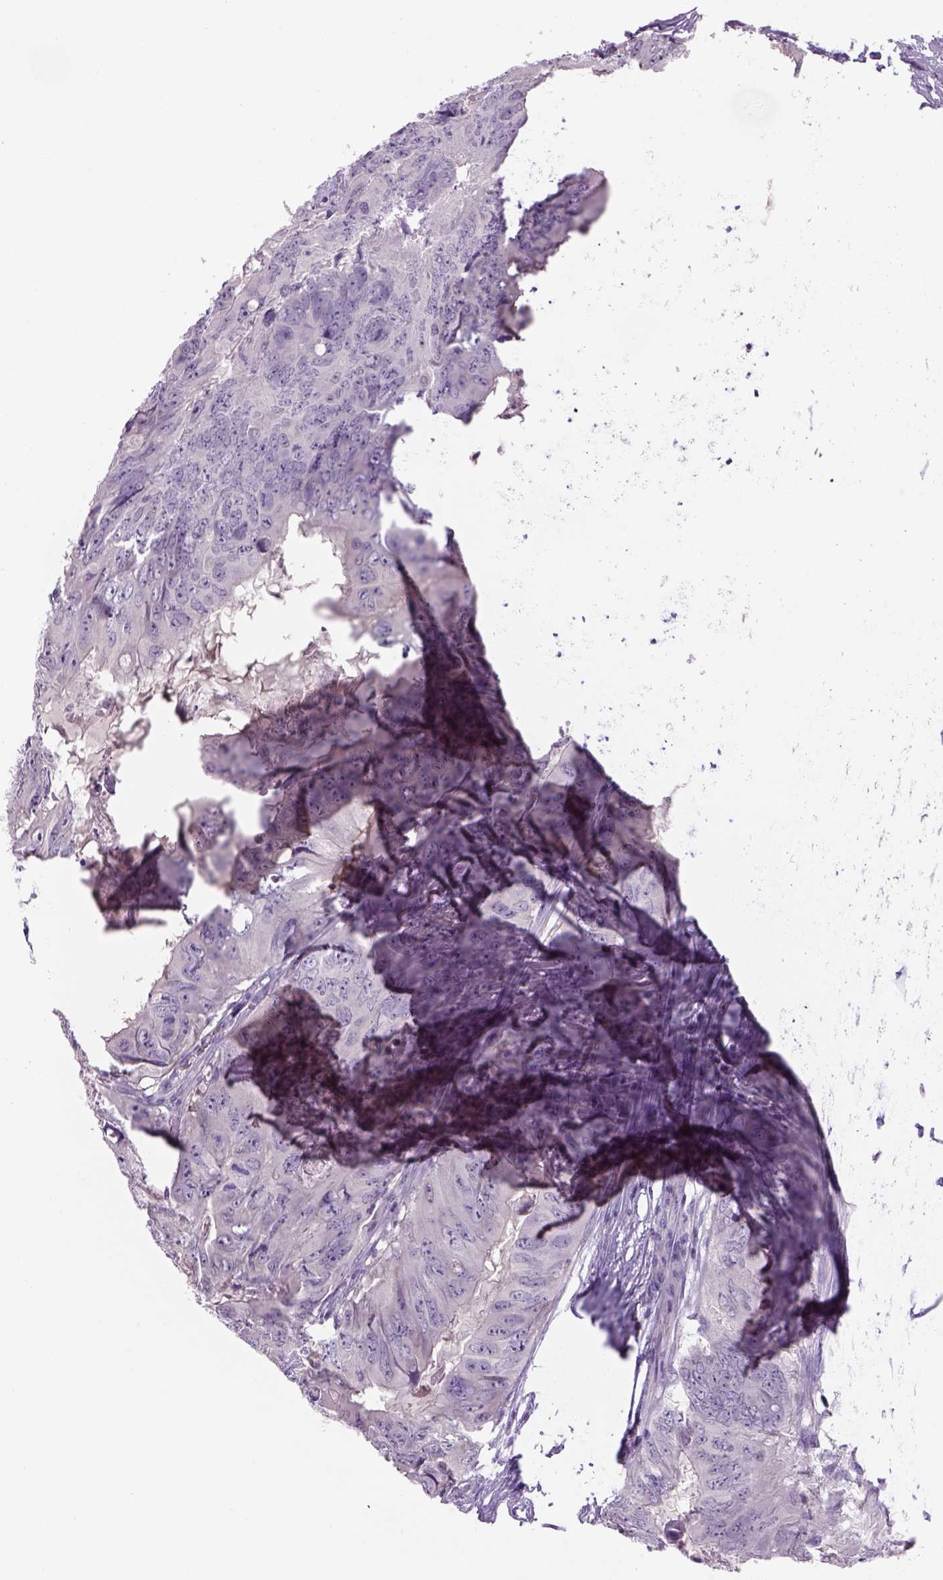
{"staining": {"intensity": "negative", "quantity": "none", "location": "none"}, "tissue": "colorectal cancer", "cell_type": "Tumor cells", "image_type": "cancer", "snomed": [{"axis": "morphology", "description": "Adenocarcinoma, NOS"}, {"axis": "topography", "description": "Colon"}], "caption": "Immunohistochemistry histopathology image of colorectal cancer (adenocarcinoma) stained for a protein (brown), which reveals no expression in tumor cells.", "gene": "DBH", "patient": {"sex": "male", "age": 79}}